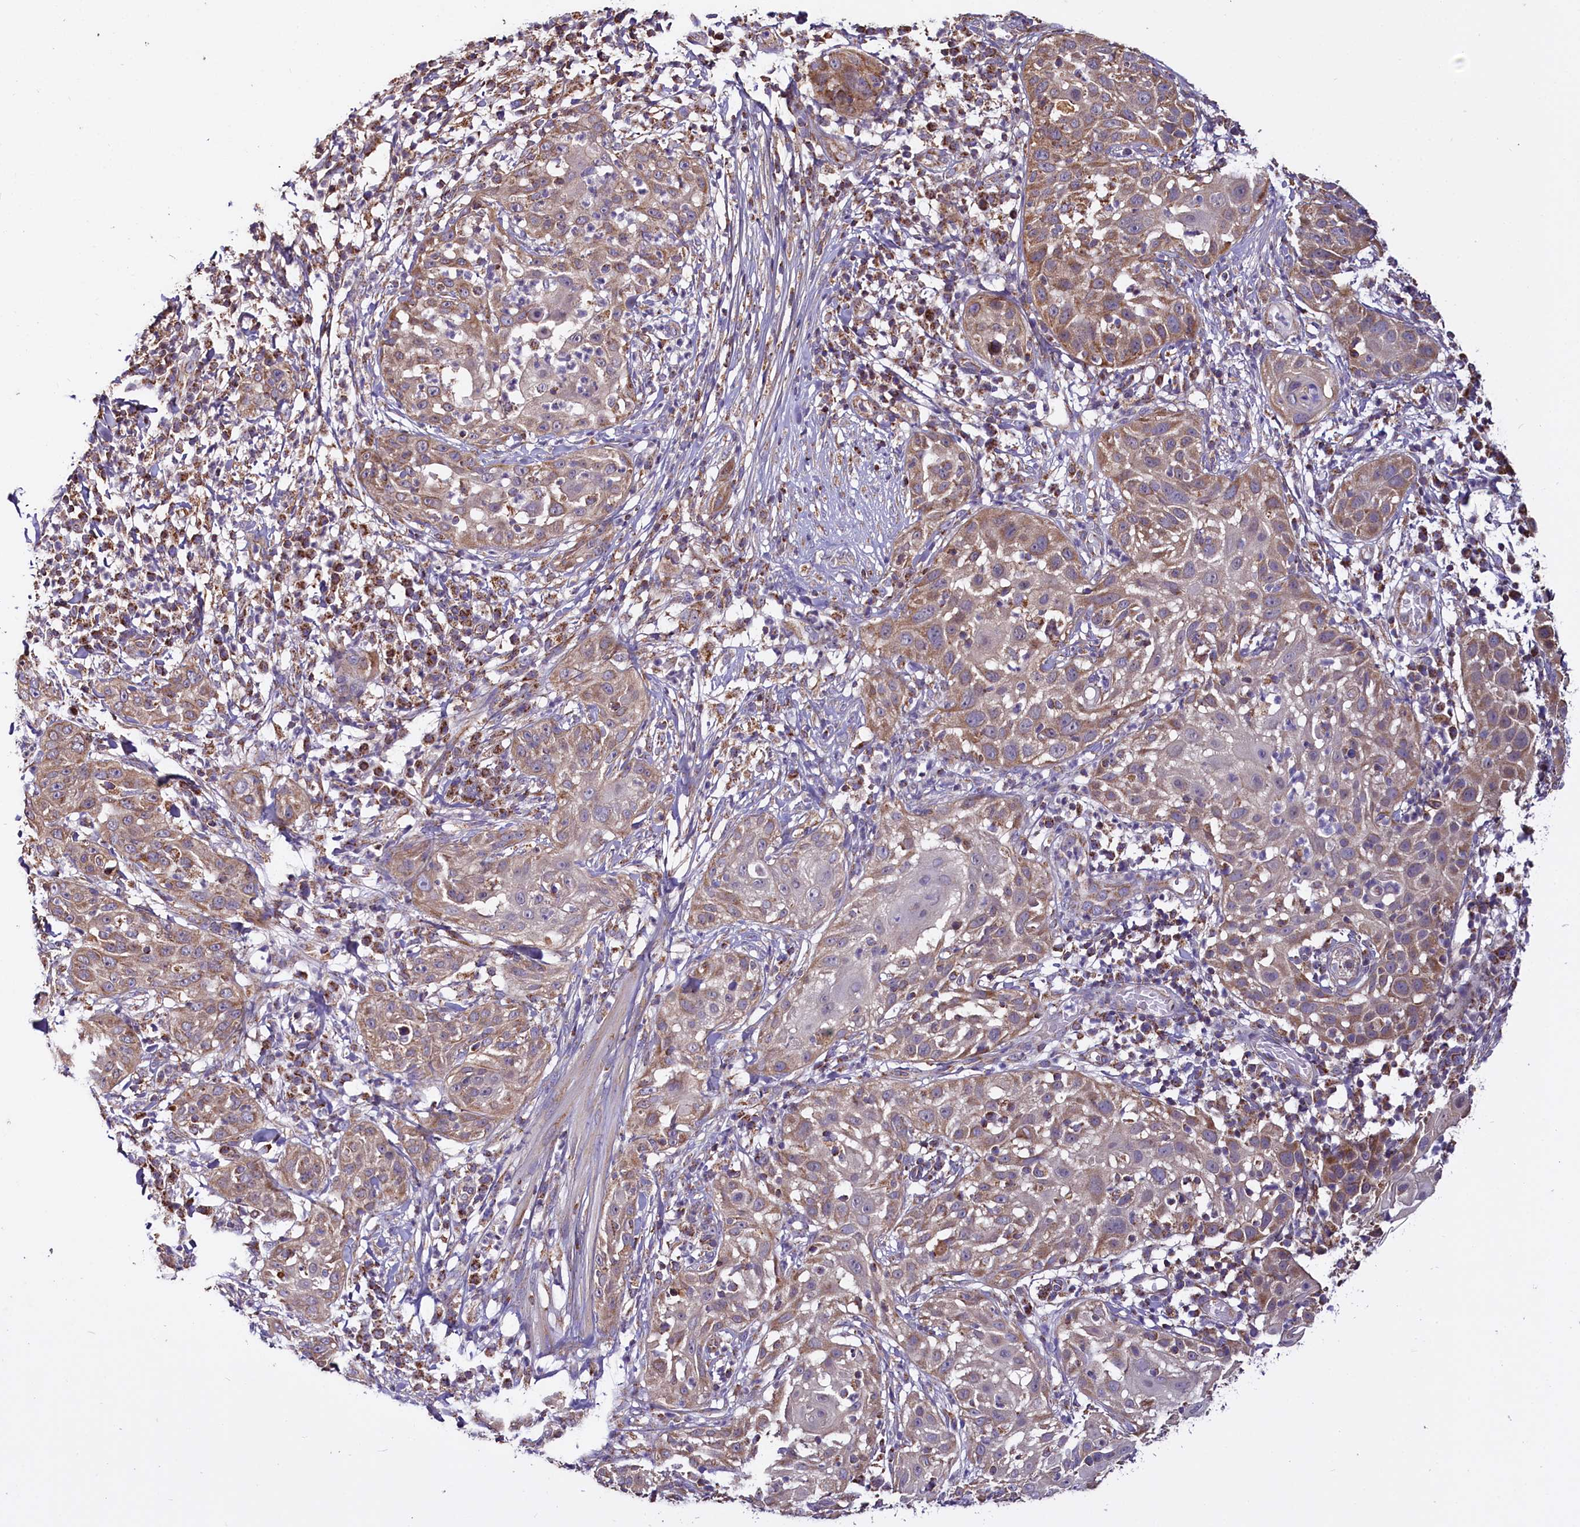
{"staining": {"intensity": "moderate", "quantity": "25%-75%", "location": "cytoplasmic/membranous"}, "tissue": "skin cancer", "cell_type": "Tumor cells", "image_type": "cancer", "snomed": [{"axis": "morphology", "description": "Squamous cell carcinoma, NOS"}, {"axis": "topography", "description": "Skin"}], "caption": "Immunohistochemical staining of skin squamous cell carcinoma exhibits moderate cytoplasmic/membranous protein positivity in approximately 25%-75% of tumor cells.", "gene": "NUDT15", "patient": {"sex": "female", "age": 44}}